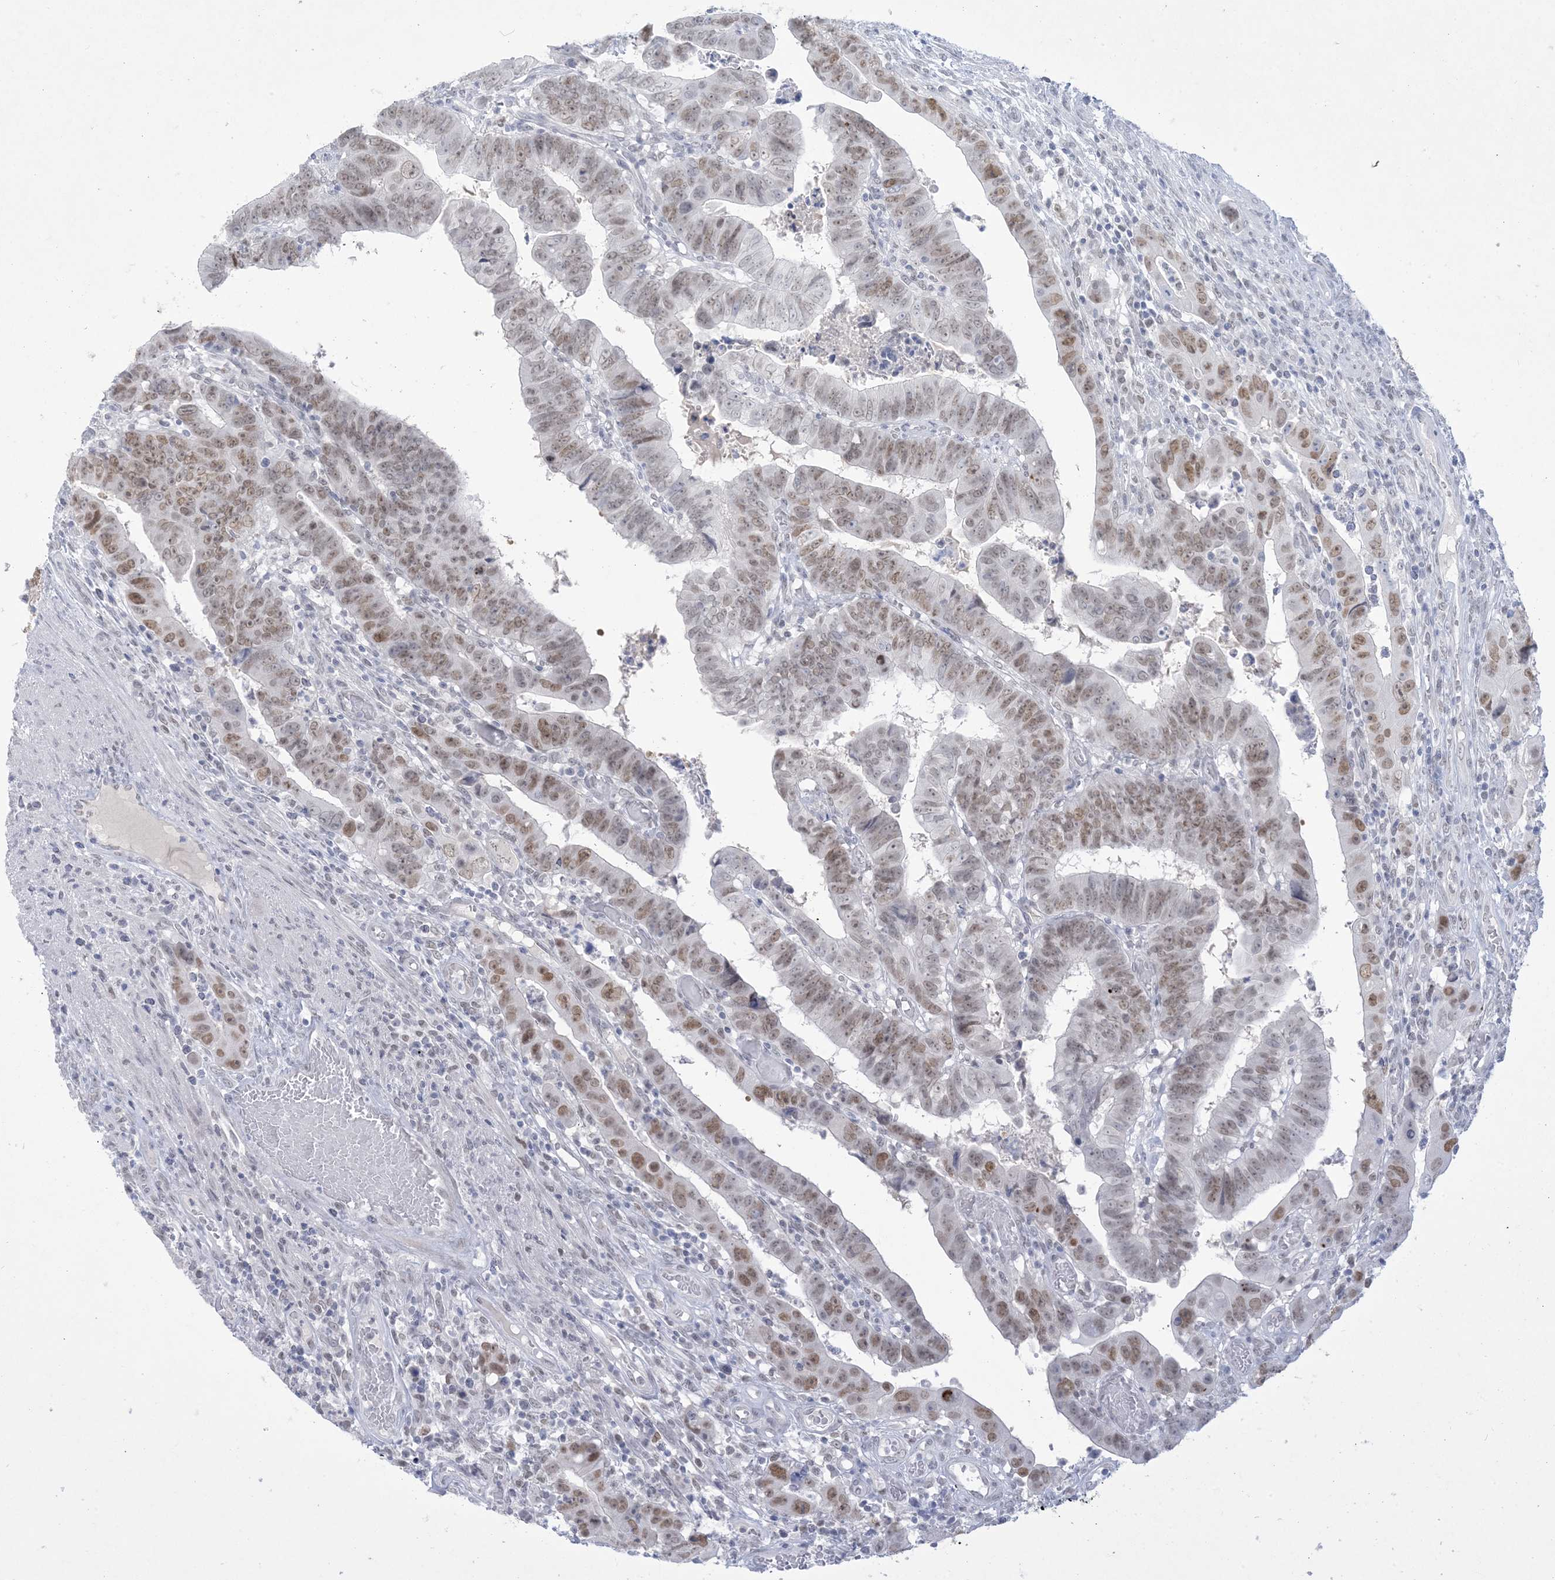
{"staining": {"intensity": "moderate", "quantity": ">75%", "location": "nuclear"}, "tissue": "colorectal cancer", "cell_type": "Tumor cells", "image_type": "cancer", "snomed": [{"axis": "morphology", "description": "Normal tissue, NOS"}, {"axis": "morphology", "description": "Adenocarcinoma, NOS"}, {"axis": "topography", "description": "Rectum"}], "caption": "Immunohistochemistry of human adenocarcinoma (colorectal) displays medium levels of moderate nuclear positivity in approximately >75% of tumor cells.", "gene": "HOMEZ", "patient": {"sex": "female", "age": 65}}